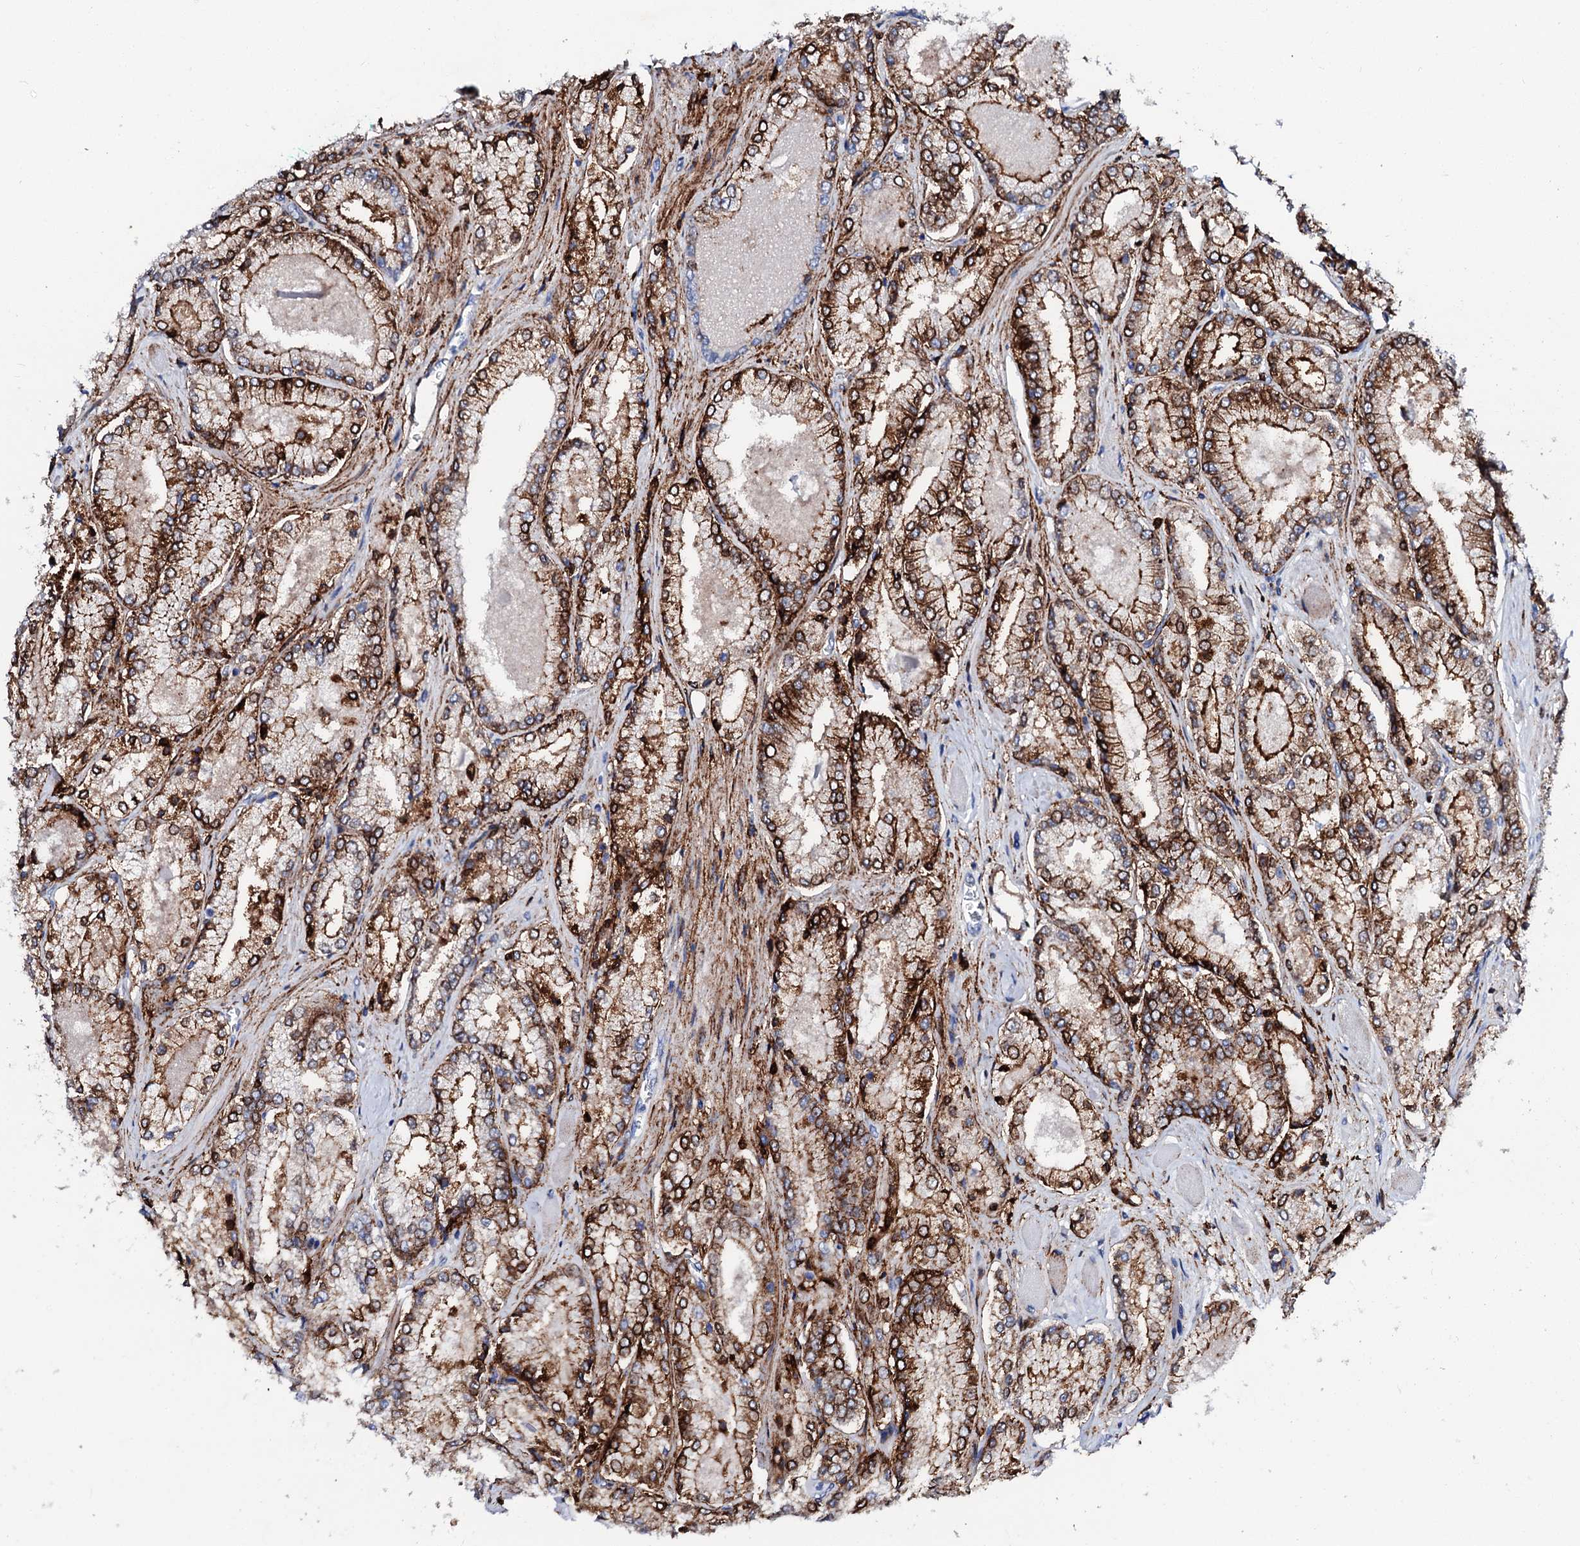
{"staining": {"intensity": "strong", "quantity": ">75%", "location": "cytoplasmic/membranous"}, "tissue": "prostate cancer", "cell_type": "Tumor cells", "image_type": "cancer", "snomed": [{"axis": "morphology", "description": "Adenocarcinoma, Low grade"}, {"axis": "topography", "description": "Prostate"}], "caption": "Adenocarcinoma (low-grade) (prostate) was stained to show a protein in brown. There is high levels of strong cytoplasmic/membranous expression in about >75% of tumor cells.", "gene": "MED13L", "patient": {"sex": "male", "age": 74}}